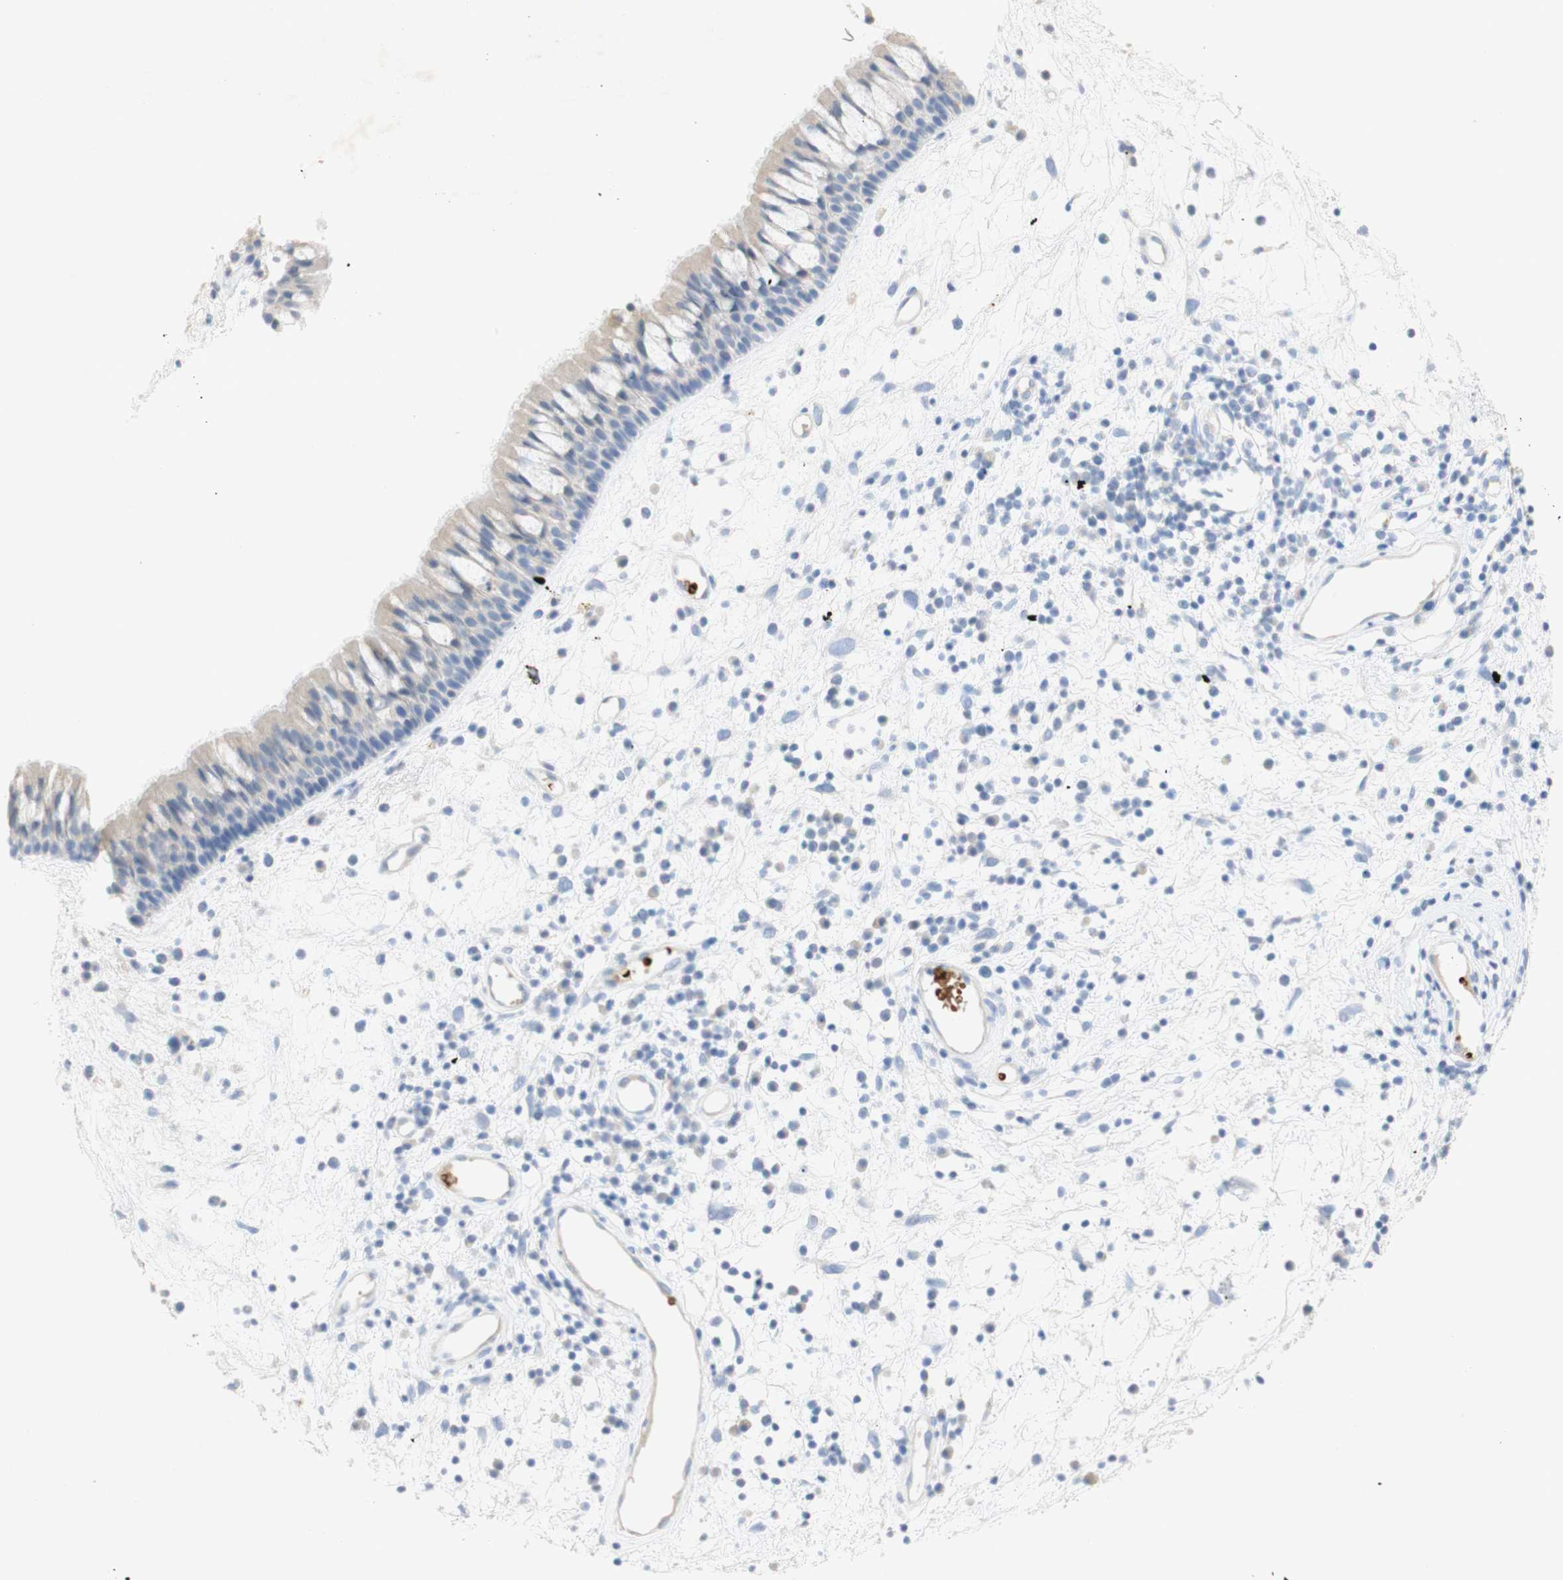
{"staining": {"intensity": "weak", "quantity": "<25%", "location": "cytoplasmic/membranous"}, "tissue": "nasopharynx", "cell_type": "Respiratory epithelial cells", "image_type": "normal", "snomed": [{"axis": "morphology", "description": "Normal tissue, NOS"}, {"axis": "morphology", "description": "Inflammation, NOS"}, {"axis": "topography", "description": "Nasopharynx"}], "caption": "DAB immunohistochemical staining of unremarkable nasopharynx exhibits no significant staining in respiratory epithelial cells.", "gene": "EPO", "patient": {"sex": "male", "age": 48}}